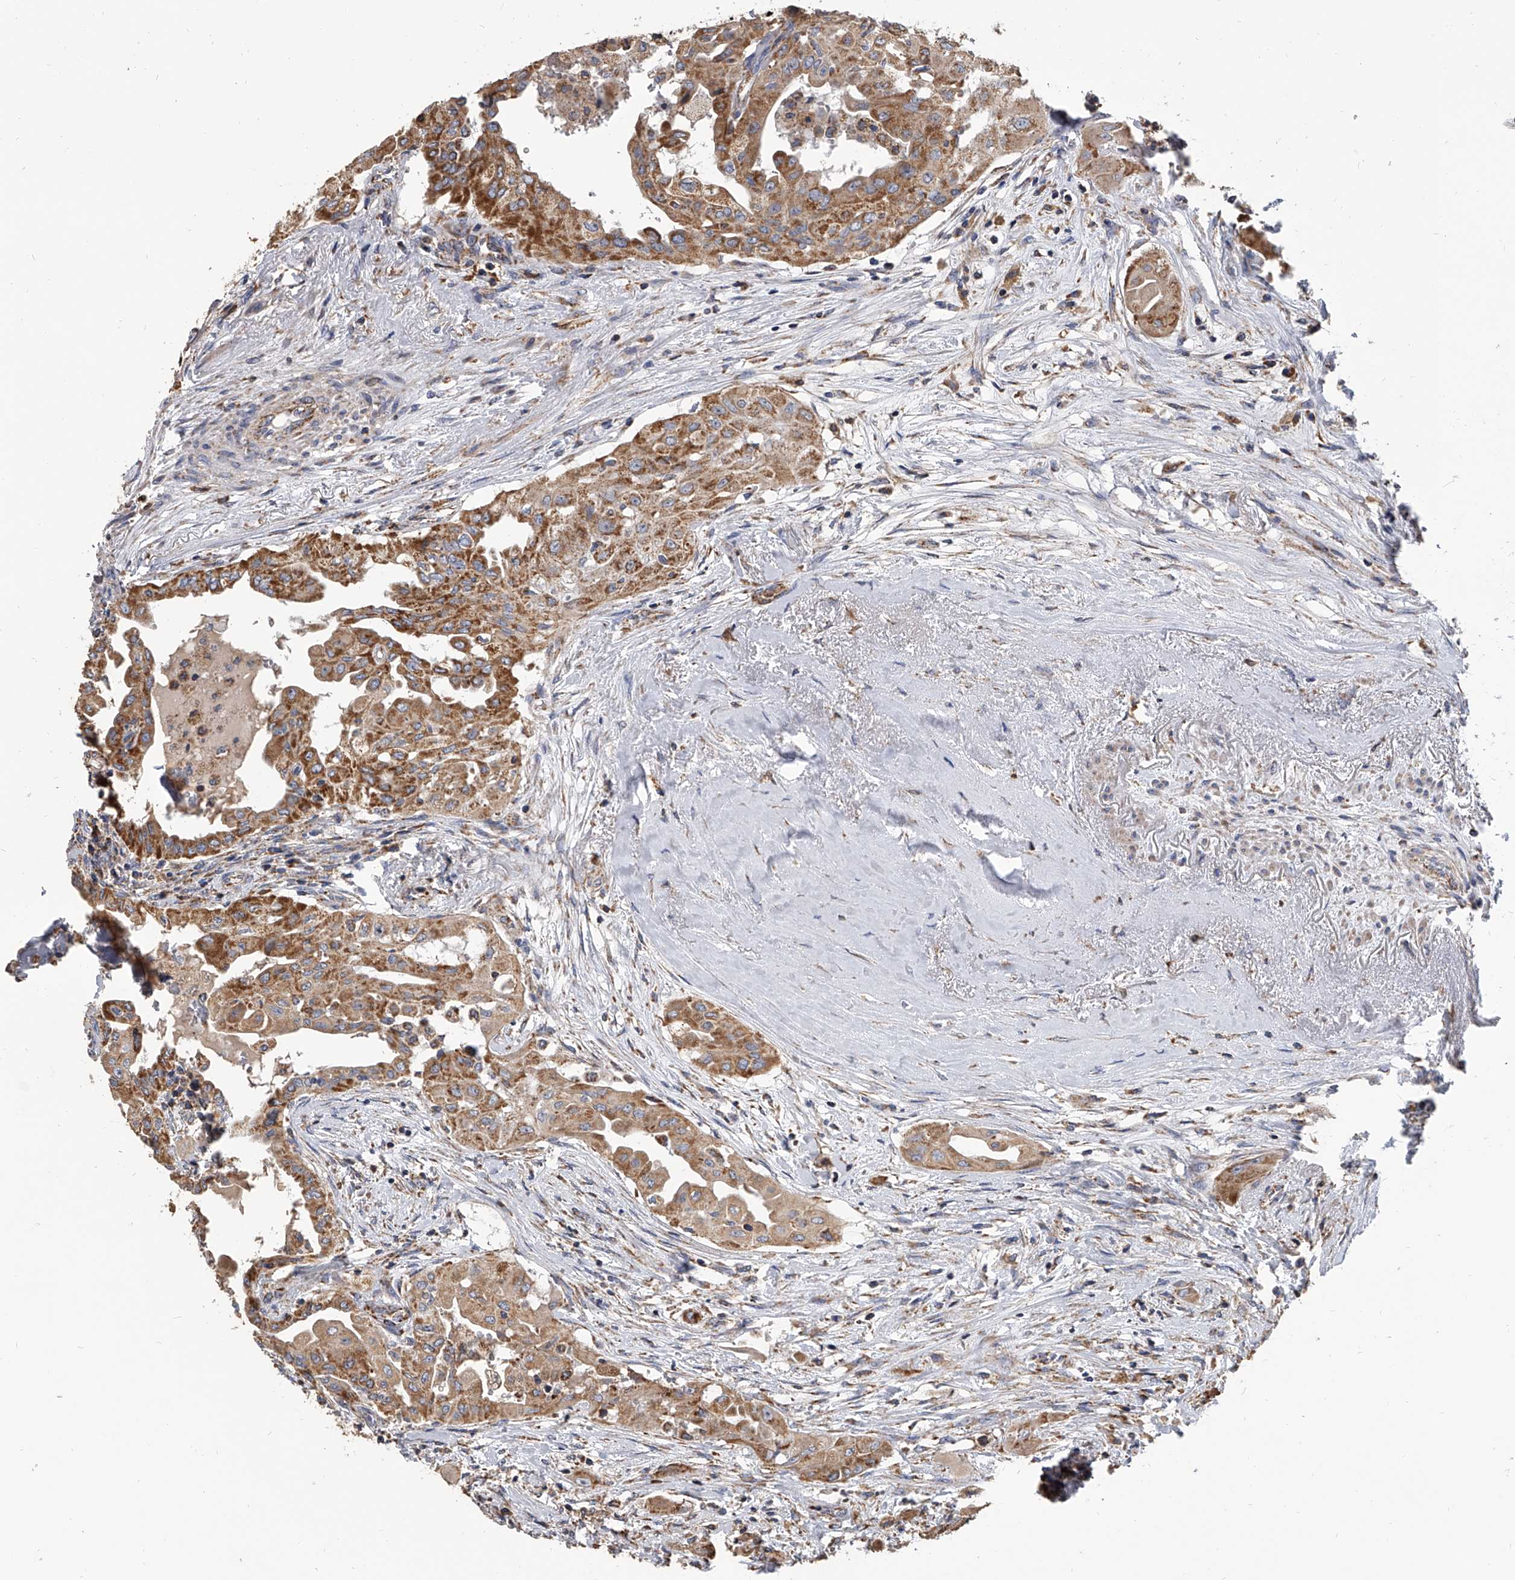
{"staining": {"intensity": "moderate", "quantity": ">75%", "location": "cytoplasmic/membranous"}, "tissue": "thyroid cancer", "cell_type": "Tumor cells", "image_type": "cancer", "snomed": [{"axis": "morphology", "description": "Papillary adenocarcinoma, NOS"}, {"axis": "topography", "description": "Thyroid gland"}], "caption": "A high-resolution histopathology image shows immunohistochemistry (IHC) staining of thyroid cancer, which exhibits moderate cytoplasmic/membranous staining in about >75% of tumor cells.", "gene": "MRPL28", "patient": {"sex": "female", "age": 59}}